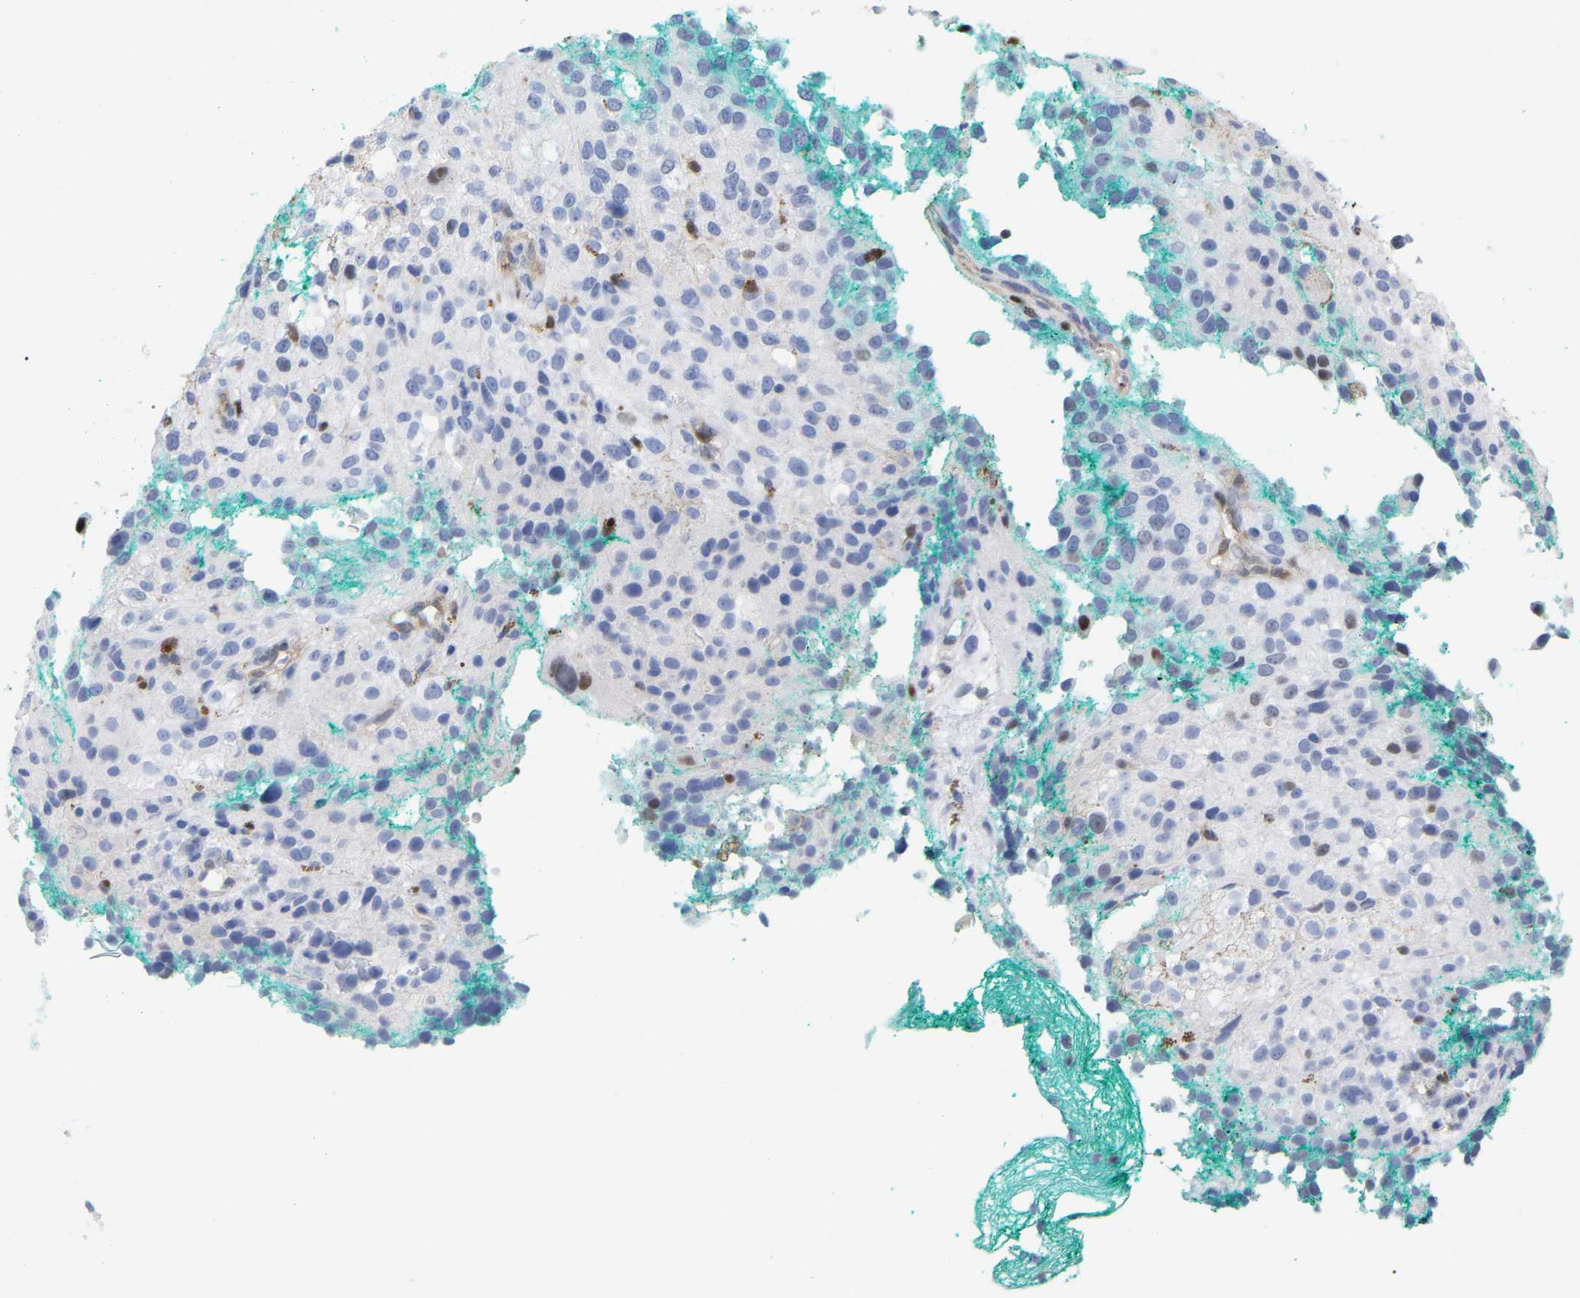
{"staining": {"intensity": "negative", "quantity": "none", "location": "none"}, "tissue": "melanoma", "cell_type": "Tumor cells", "image_type": "cancer", "snomed": [{"axis": "morphology", "description": "Necrosis, NOS"}, {"axis": "morphology", "description": "Malignant melanoma, NOS"}, {"axis": "topography", "description": "Skin"}], "caption": "Tumor cells are negative for protein expression in human melanoma.", "gene": "GIMAP4", "patient": {"sex": "female", "age": 87}}